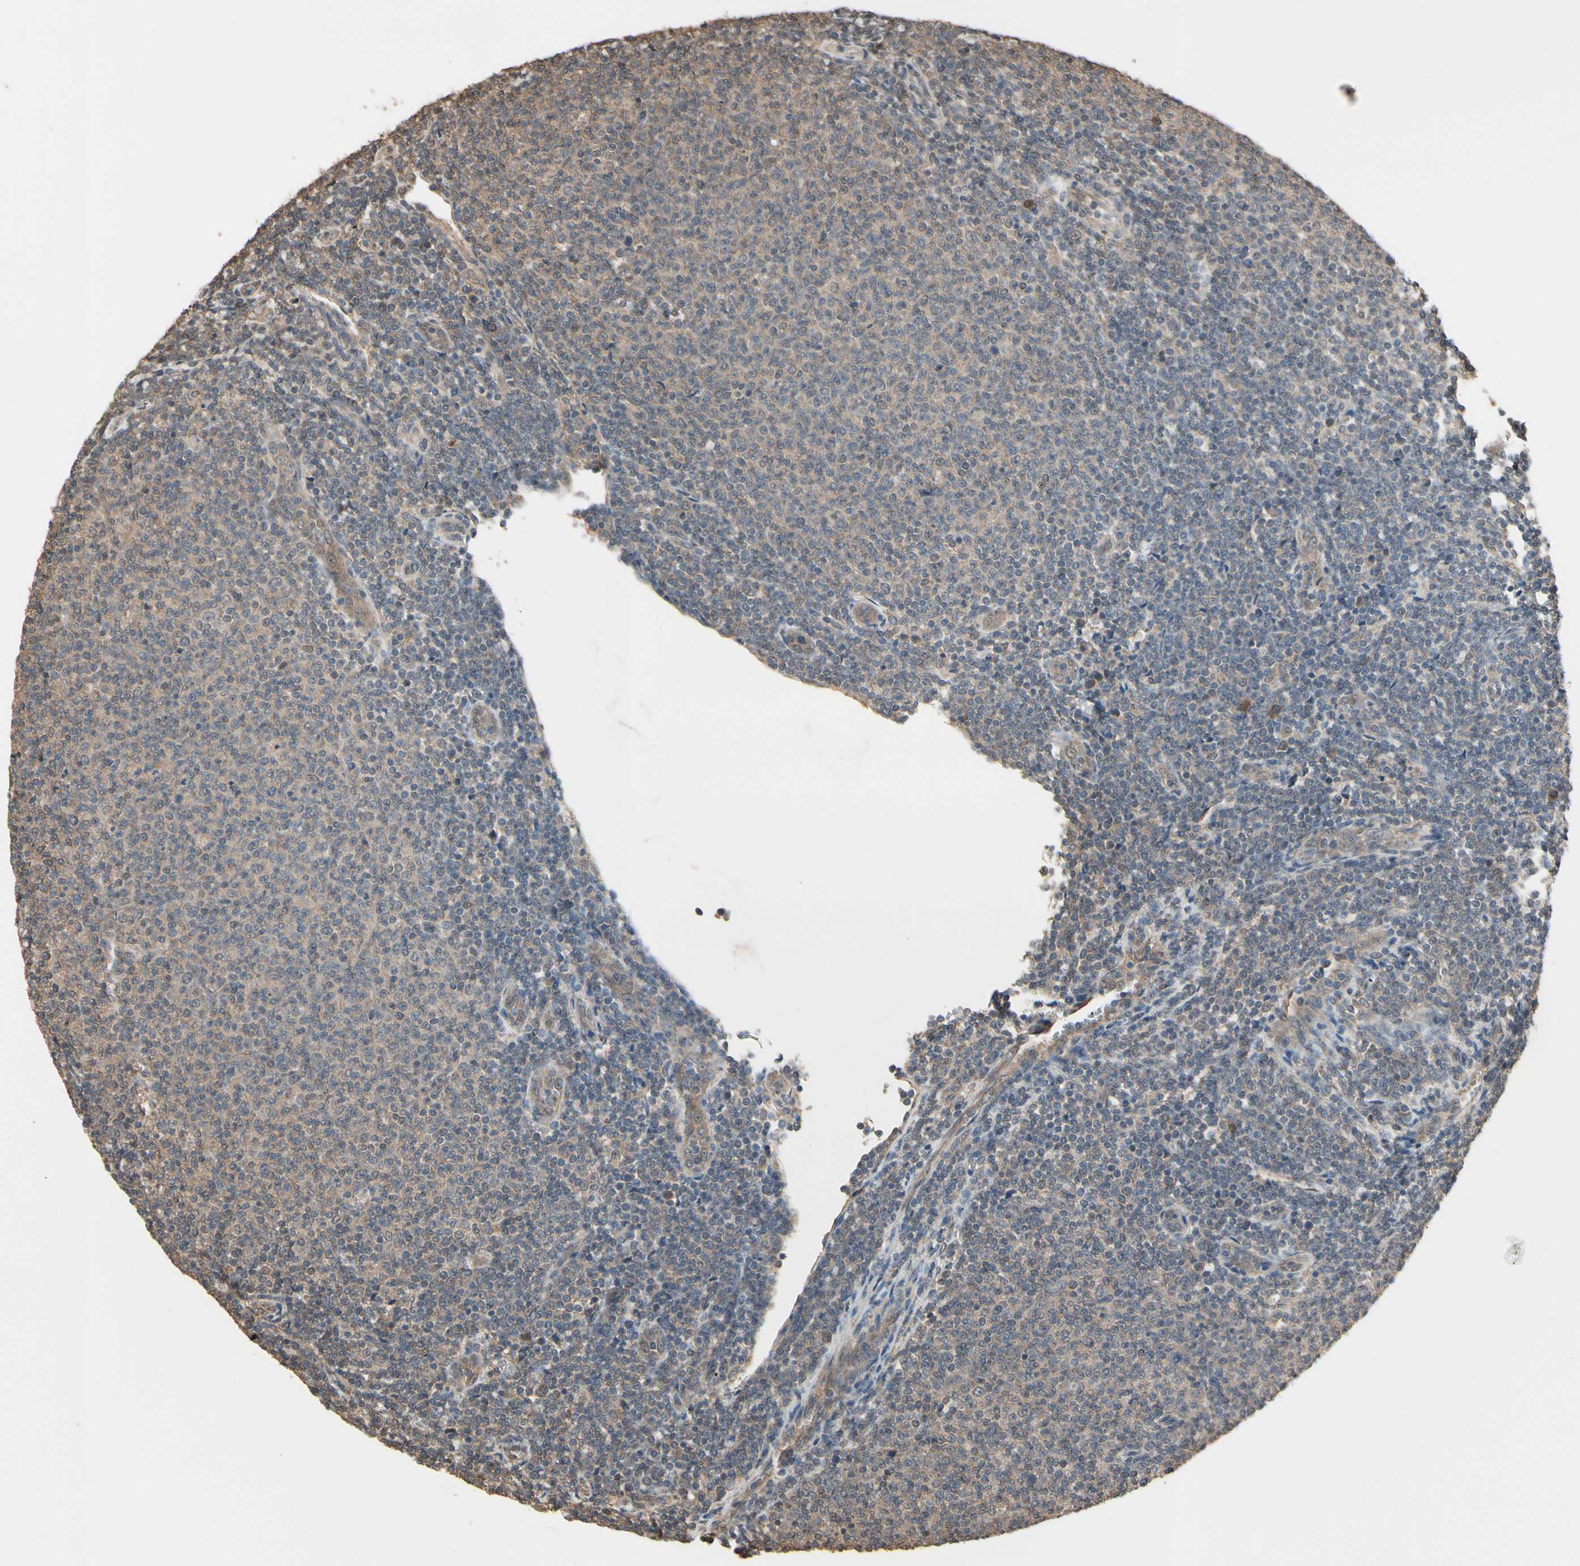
{"staining": {"intensity": "weak", "quantity": ">75%", "location": "cytoplasmic/membranous"}, "tissue": "lymphoma", "cell_type": "Tumor cells", "image_type": "cancer", "snomed": [{"axis": "morphology", "description": "Malignant lymphoma, non-Hodgkin's type, Low grade"}, {"axis": "topography", "description": "Lymph node"}], "caption": "Brown immunohistochemical staining in human low-grade malignant lymphoma, non-Hodgkin's type displays weak cytoplasmic/membranous positivity in approximately >75% of tumor cells.", "gene": "PNPLA7", "patient": {"sex": "male", "age": 66}}